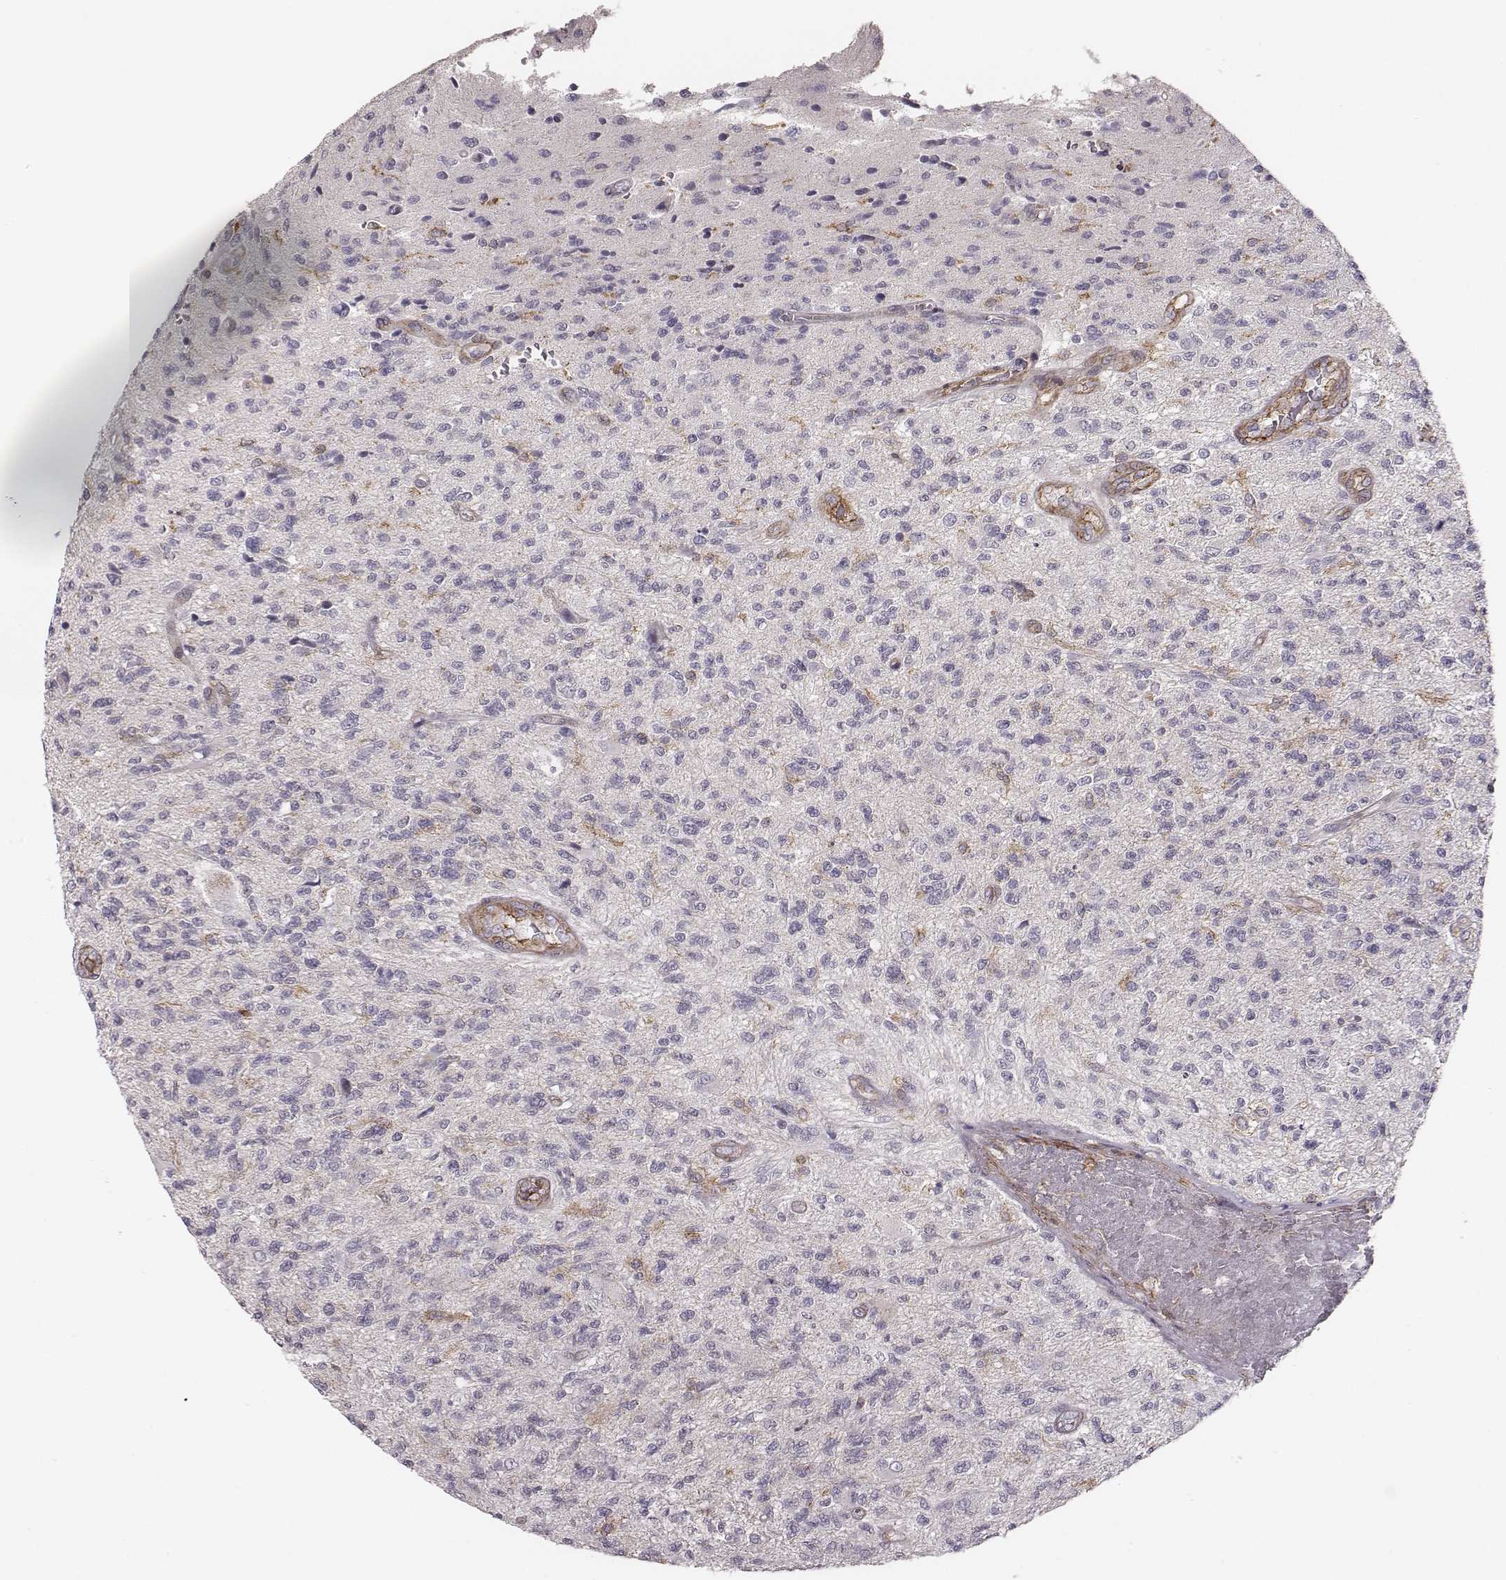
{"staining": {"intensity": "negative", "quantity": "none", "location": "none"}, "tissue": "glioma", "cell_type": "Tumor cells", "image_type": "cancer", "snomed": [{"axis": "morphology", "description": "Glioma, malignant, High grade"}, {"axis": "topography", "description": "Brain"}], "caption": "Tumor cells are negative for brown protein staining in glioma.", "gene": "ZYX", "patient": {"sex": "male", "age": 56}}